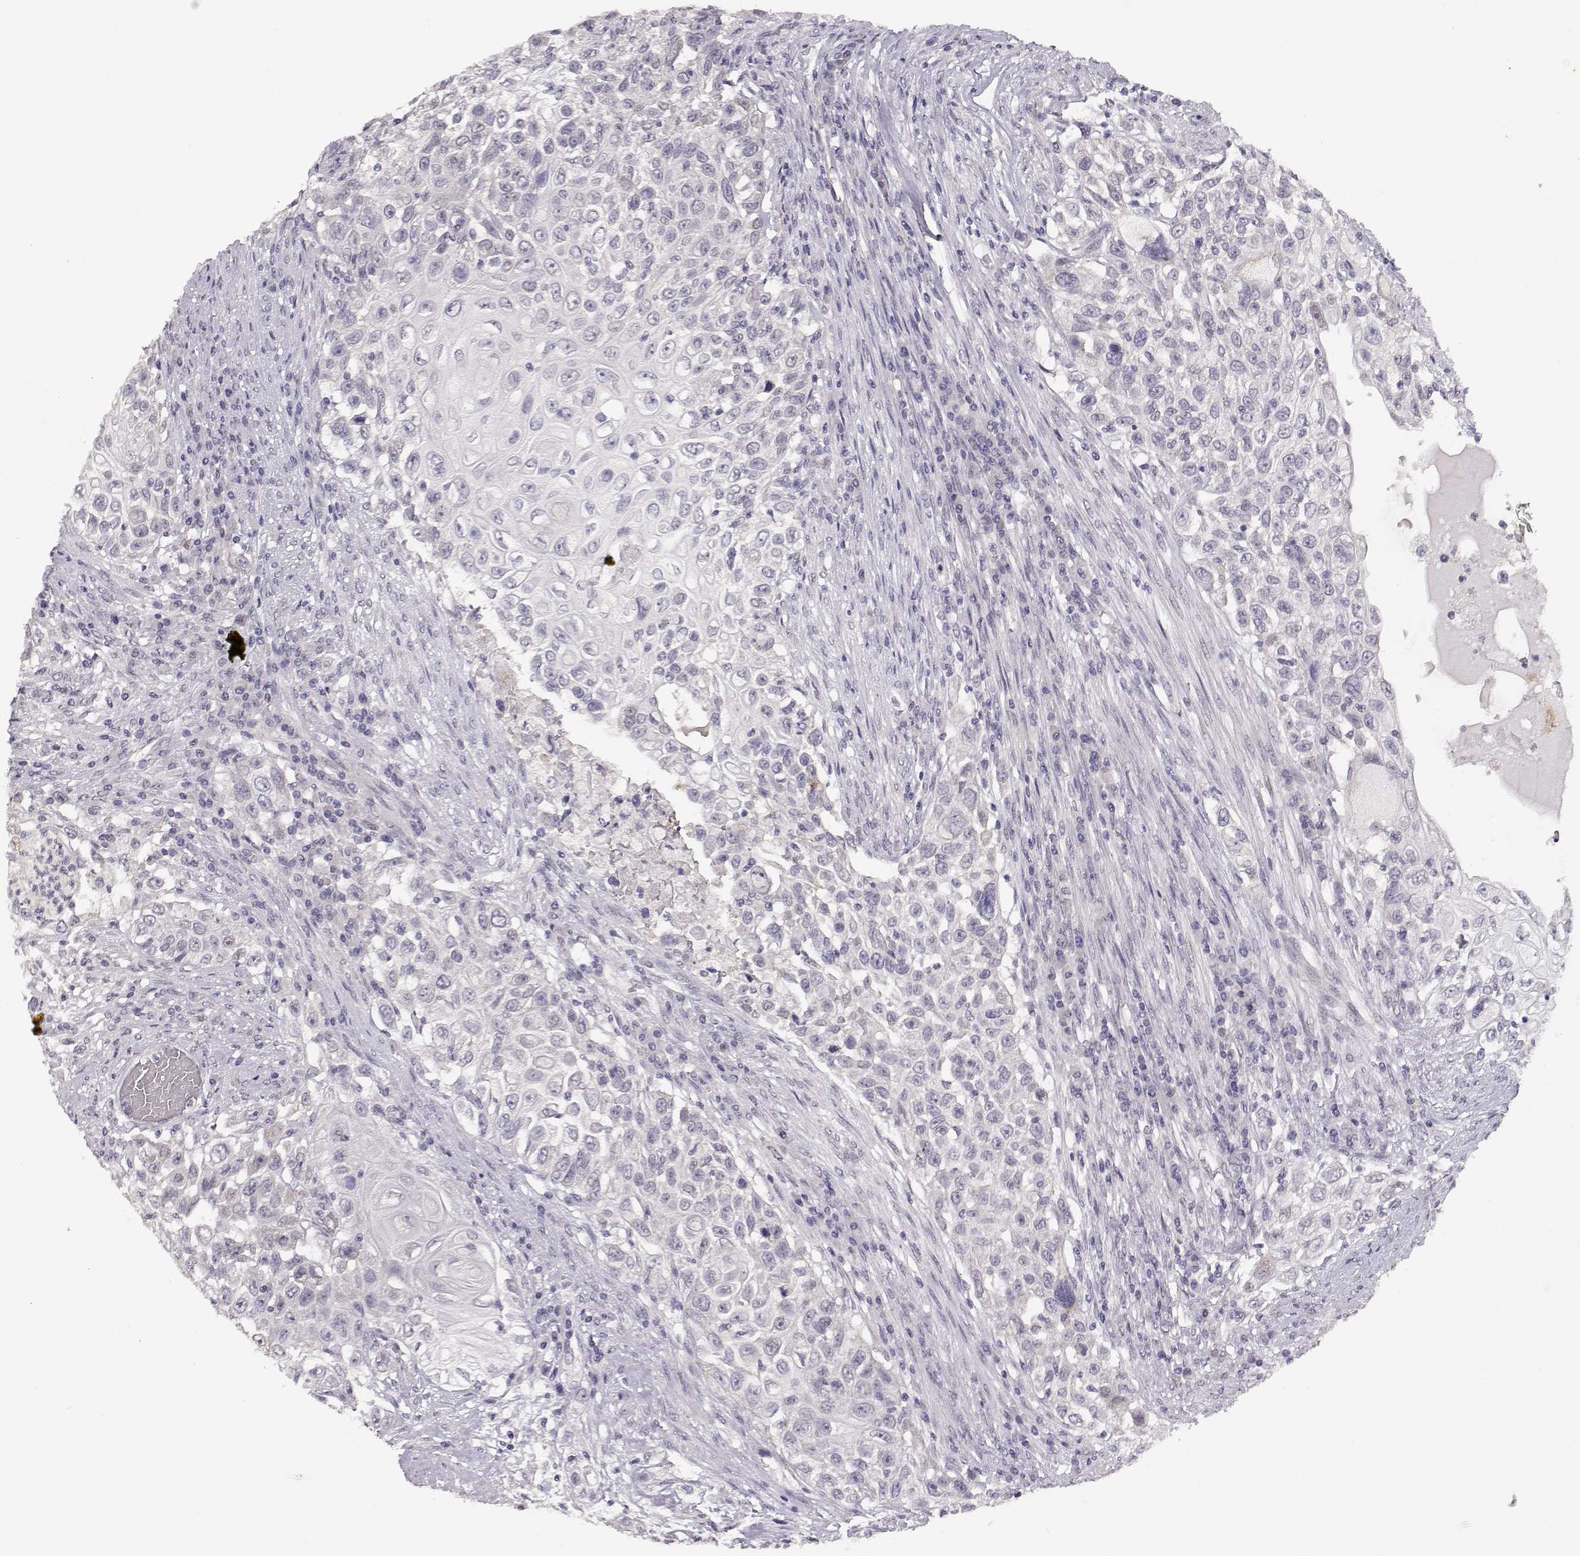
{"staining": {"intensity": "negative", "quantity": "none", "location": "none"}, "tissue": "urothelial cancer", "cell_type": "Tumor cells", "image_type": "cancer", "snomed": [{"axis": "morphology", "description": "Urothelial carcinoma, High grade"}, {"axis": "topography", "description": "Urinary bladder"}], "caption": "Immunohistochemistry (IHC) of urothelial carcinoma (high-grade) exhibits no staining in tumor cells.", "gene": "LAMA5", "patient": {"sex": "female", "age": 56}}